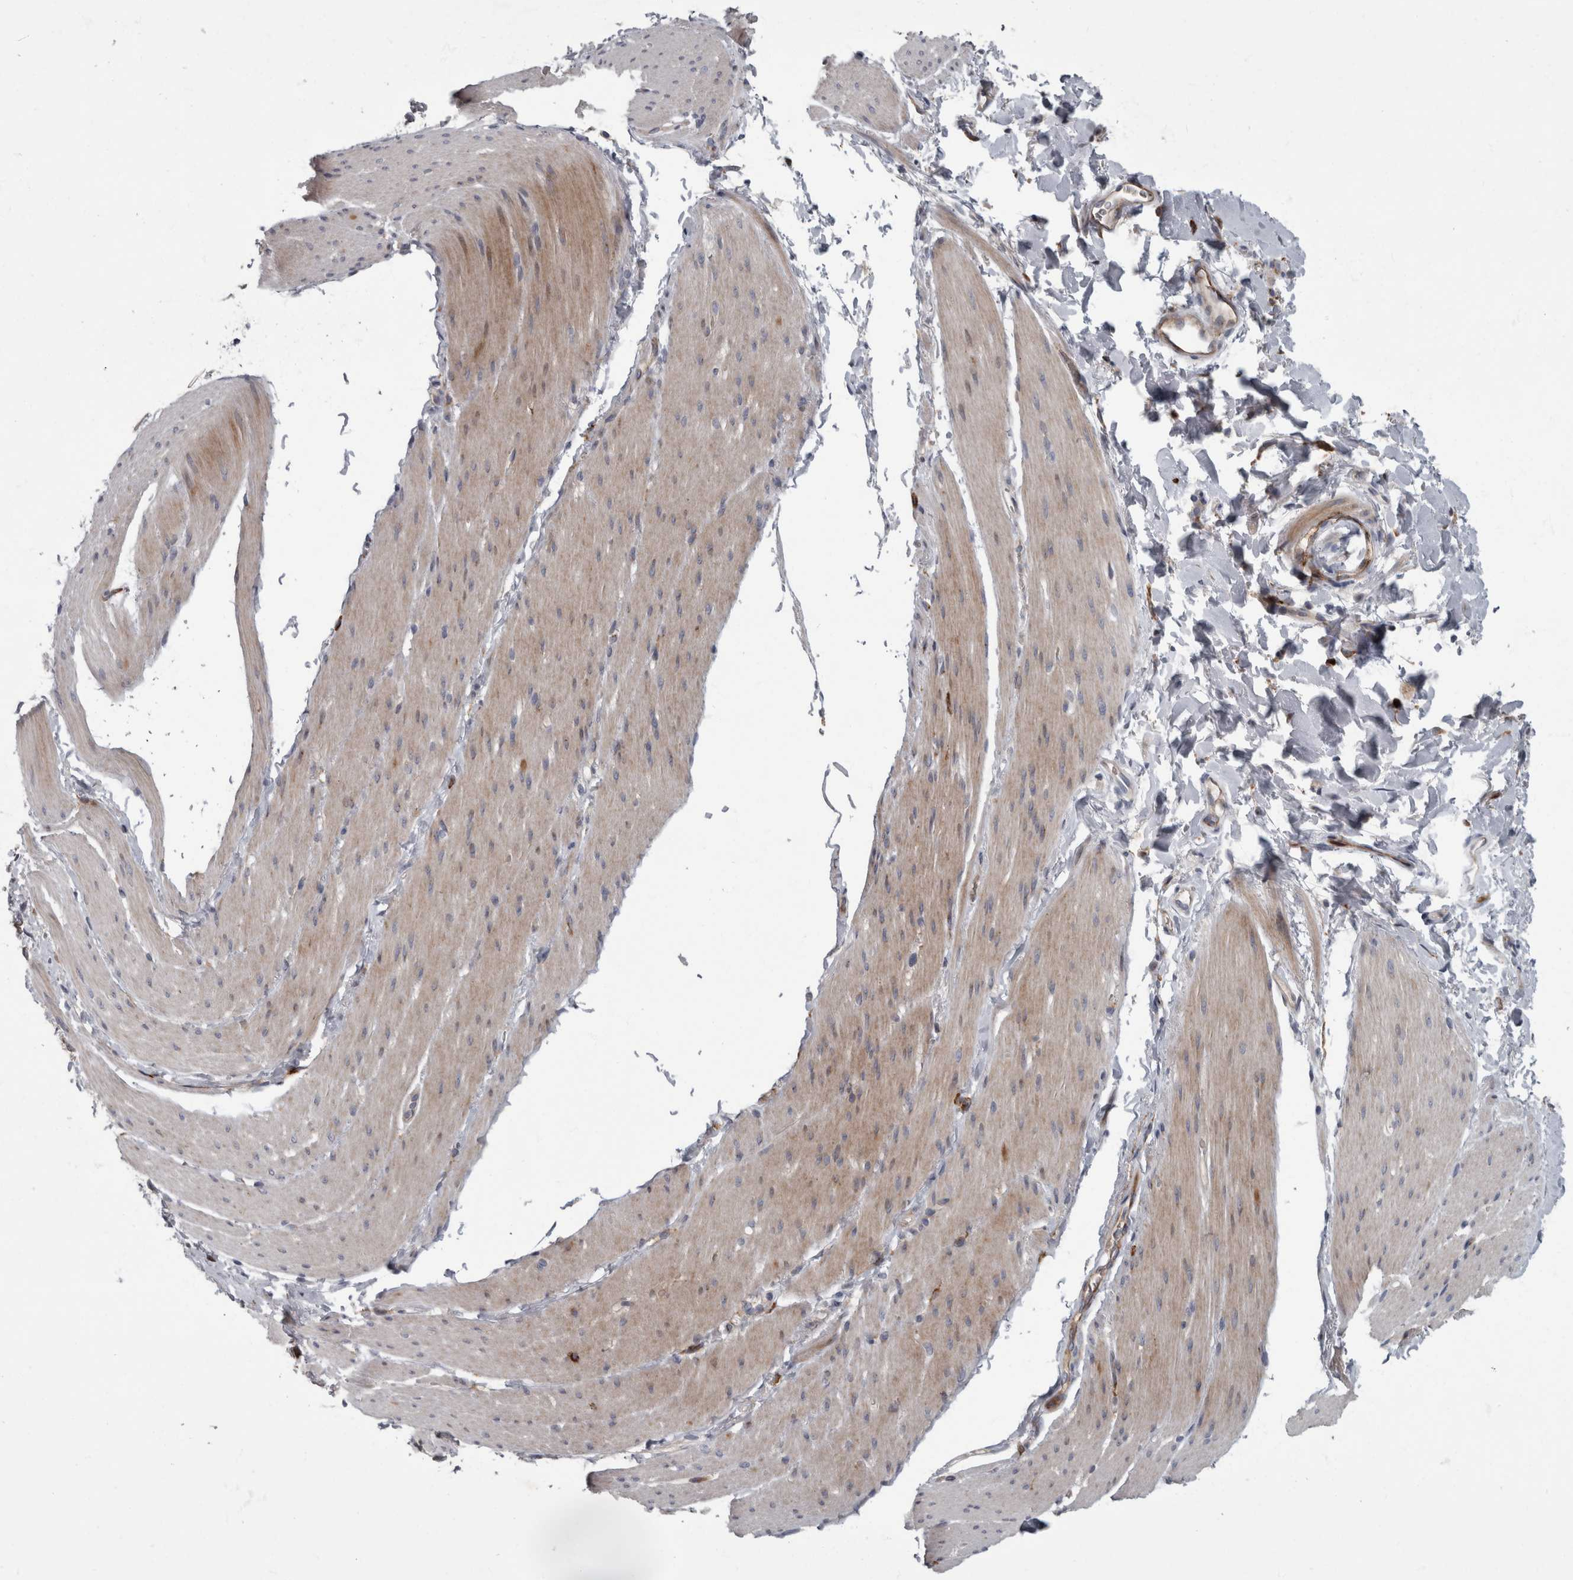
{"staining": {"intensity": "moderate", "quantity": "<25%", "location": "cytoplasmic/membranous"}, "tissue": "smooth muscle", "cell_type": "Smooth muscle cells", "image_type": "normal", "snomed": [{"axis": "morphology", "description": "Normal tissue, NOS"}, {"axis": "topography", "description": "Smooth muscle"}, {"axis": "topography", "description": "Small intestine"}], "caption": "Protein staining reveals moderate cytoplasmic/membranous expression in about <25% of smooth muscle cells in unremarkable smooth muscle.", "gene": "CDC42BPG", "patient": {"sex": "female", "age": 84}}